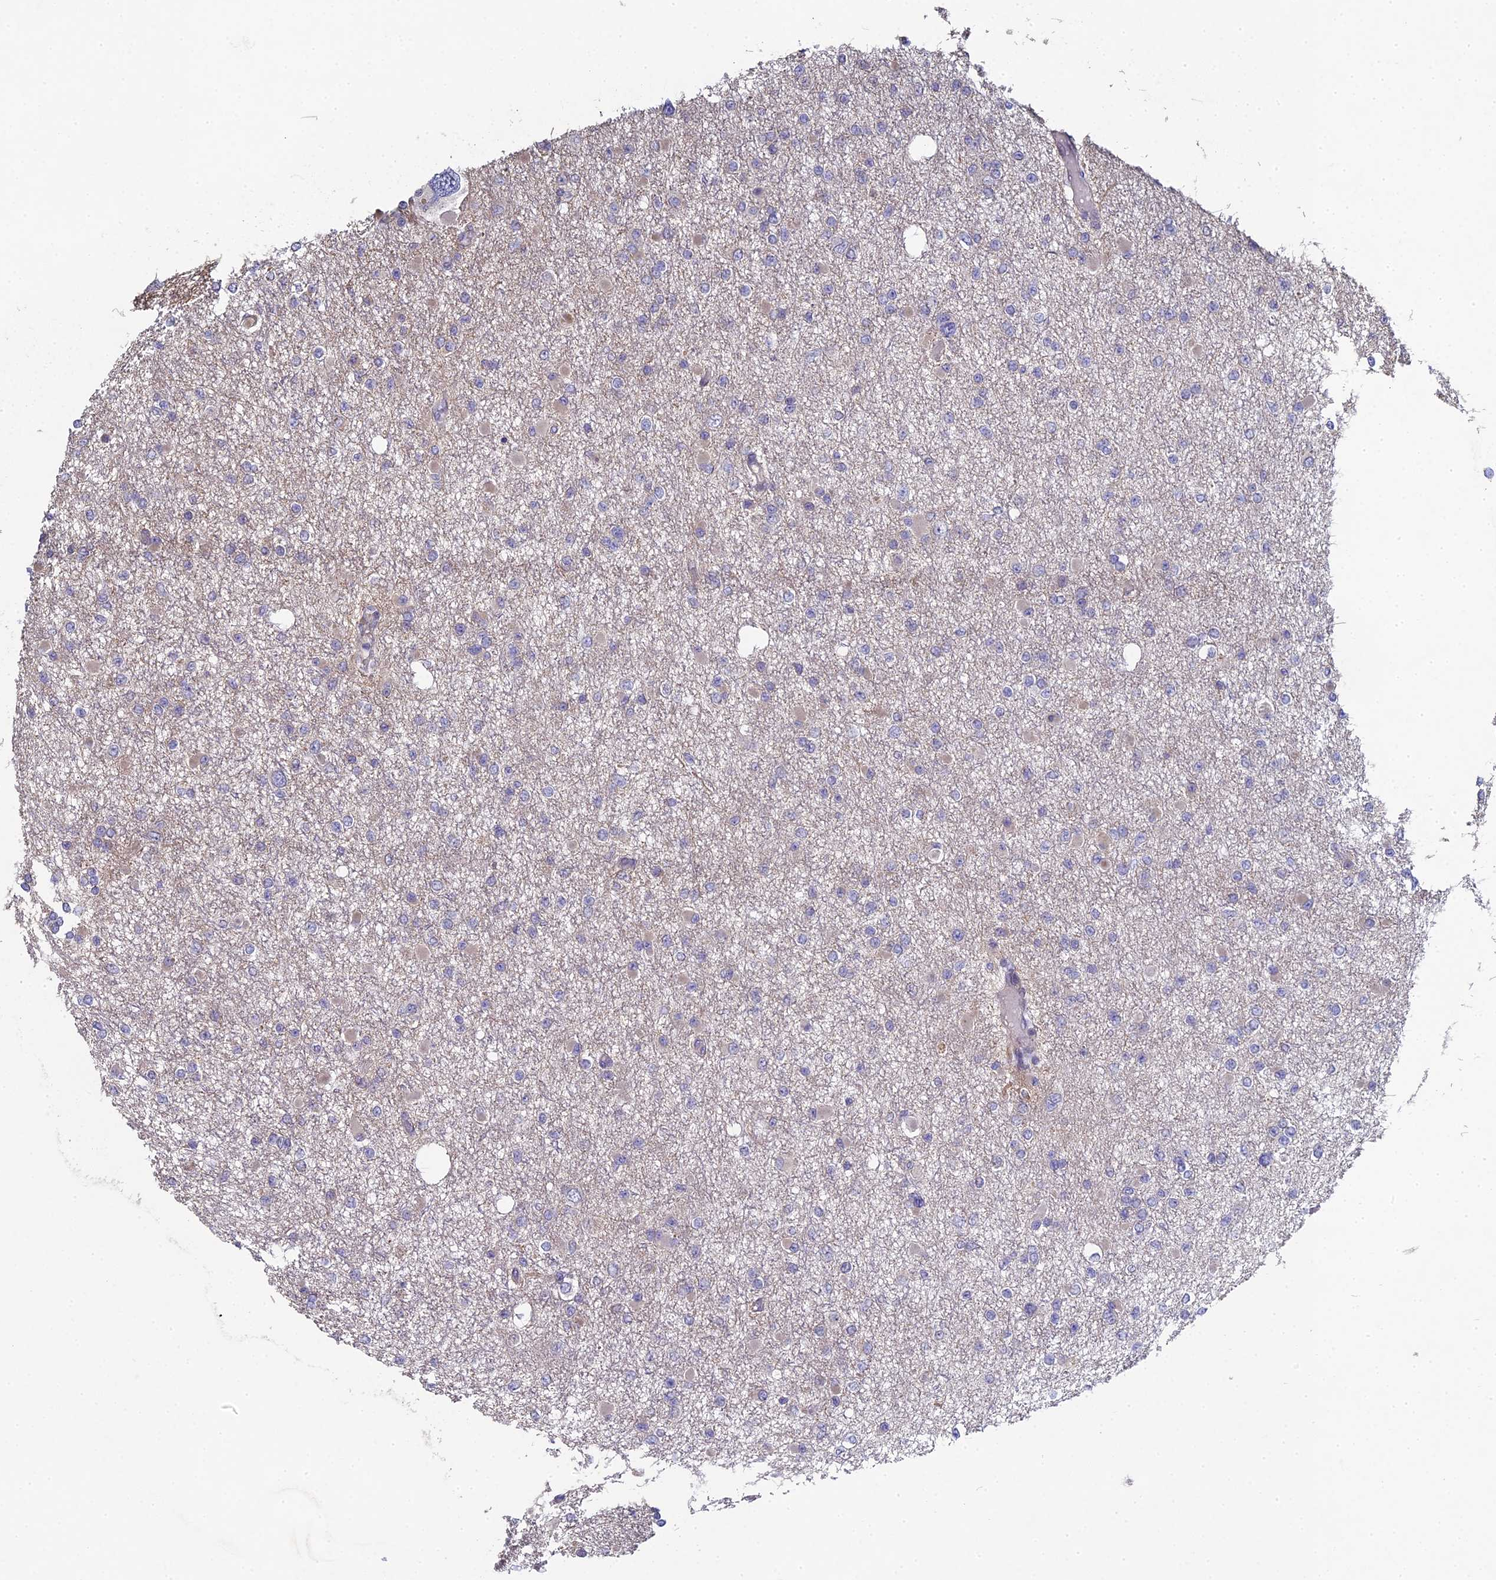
{"staining": {"intensity": "weak", "quantity": "<25%", "location": "cytoplasmic/membranous"}, "tissue": "glioma", "cell_type": "Tumor cells", "image_type": "cancer", "snomed": [{"axis": "morphology", "description": "Glioma, malignant, Low grade"}, {"axis": "topography", "description": "Brain"}], "caption": "Immunohistochemistry (IHC) histopathology image of neoplastic tissue: low-grade glioma (malignant) stained with DAB (3,3'-diaminobenzidine) reveals no significant protein expression in tumor cells.", "gene": "DIXDC1", "patient": {"sex": "female", "age": 22}}